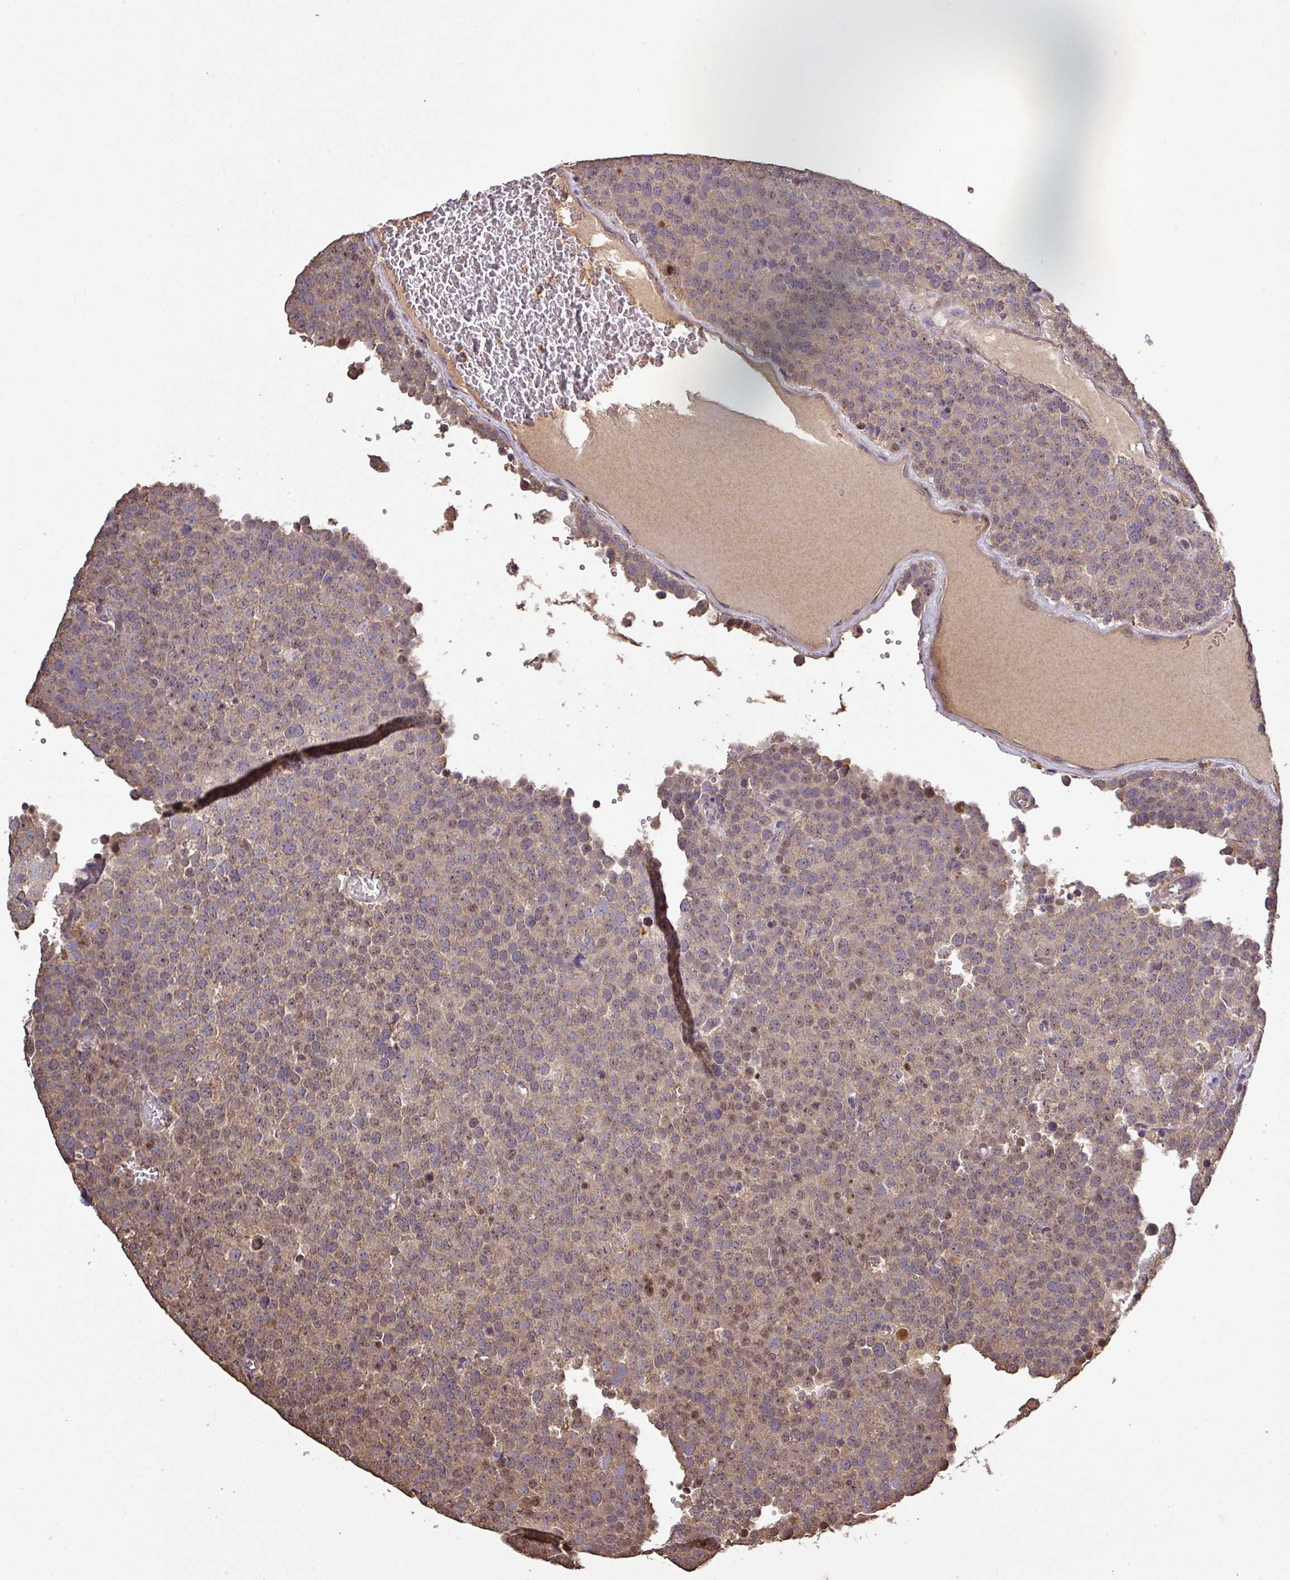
{"staining": {"intensity": "weak", "quantity": ">75%", "location": "cytoplasmic/membranous,nuclear"}, "tissue": "testis cancer", "cell_type": "Tumor cells", "image_type": "cancer", "snomed": [{"axis": "morphology", "description": "Normal tissue, NOS"}, {"axis": "morphology", "description": "Seminoma, NOS"}, {"axis": "topography", "description": "Testis"}], "caption": "Protein expression analysis of testis cancer exhibits weak cytoplasmic/membranous and nuclear staining in approximately >75% of tumor cells. The staining was performed using DAB (3,3'-diaminobenzidine), with brown indicating positive protein expression. Nuclei are stained blue with hematoxylin.", "gene": "ISLR", "patient": {"sex": "male", "age": 71}}